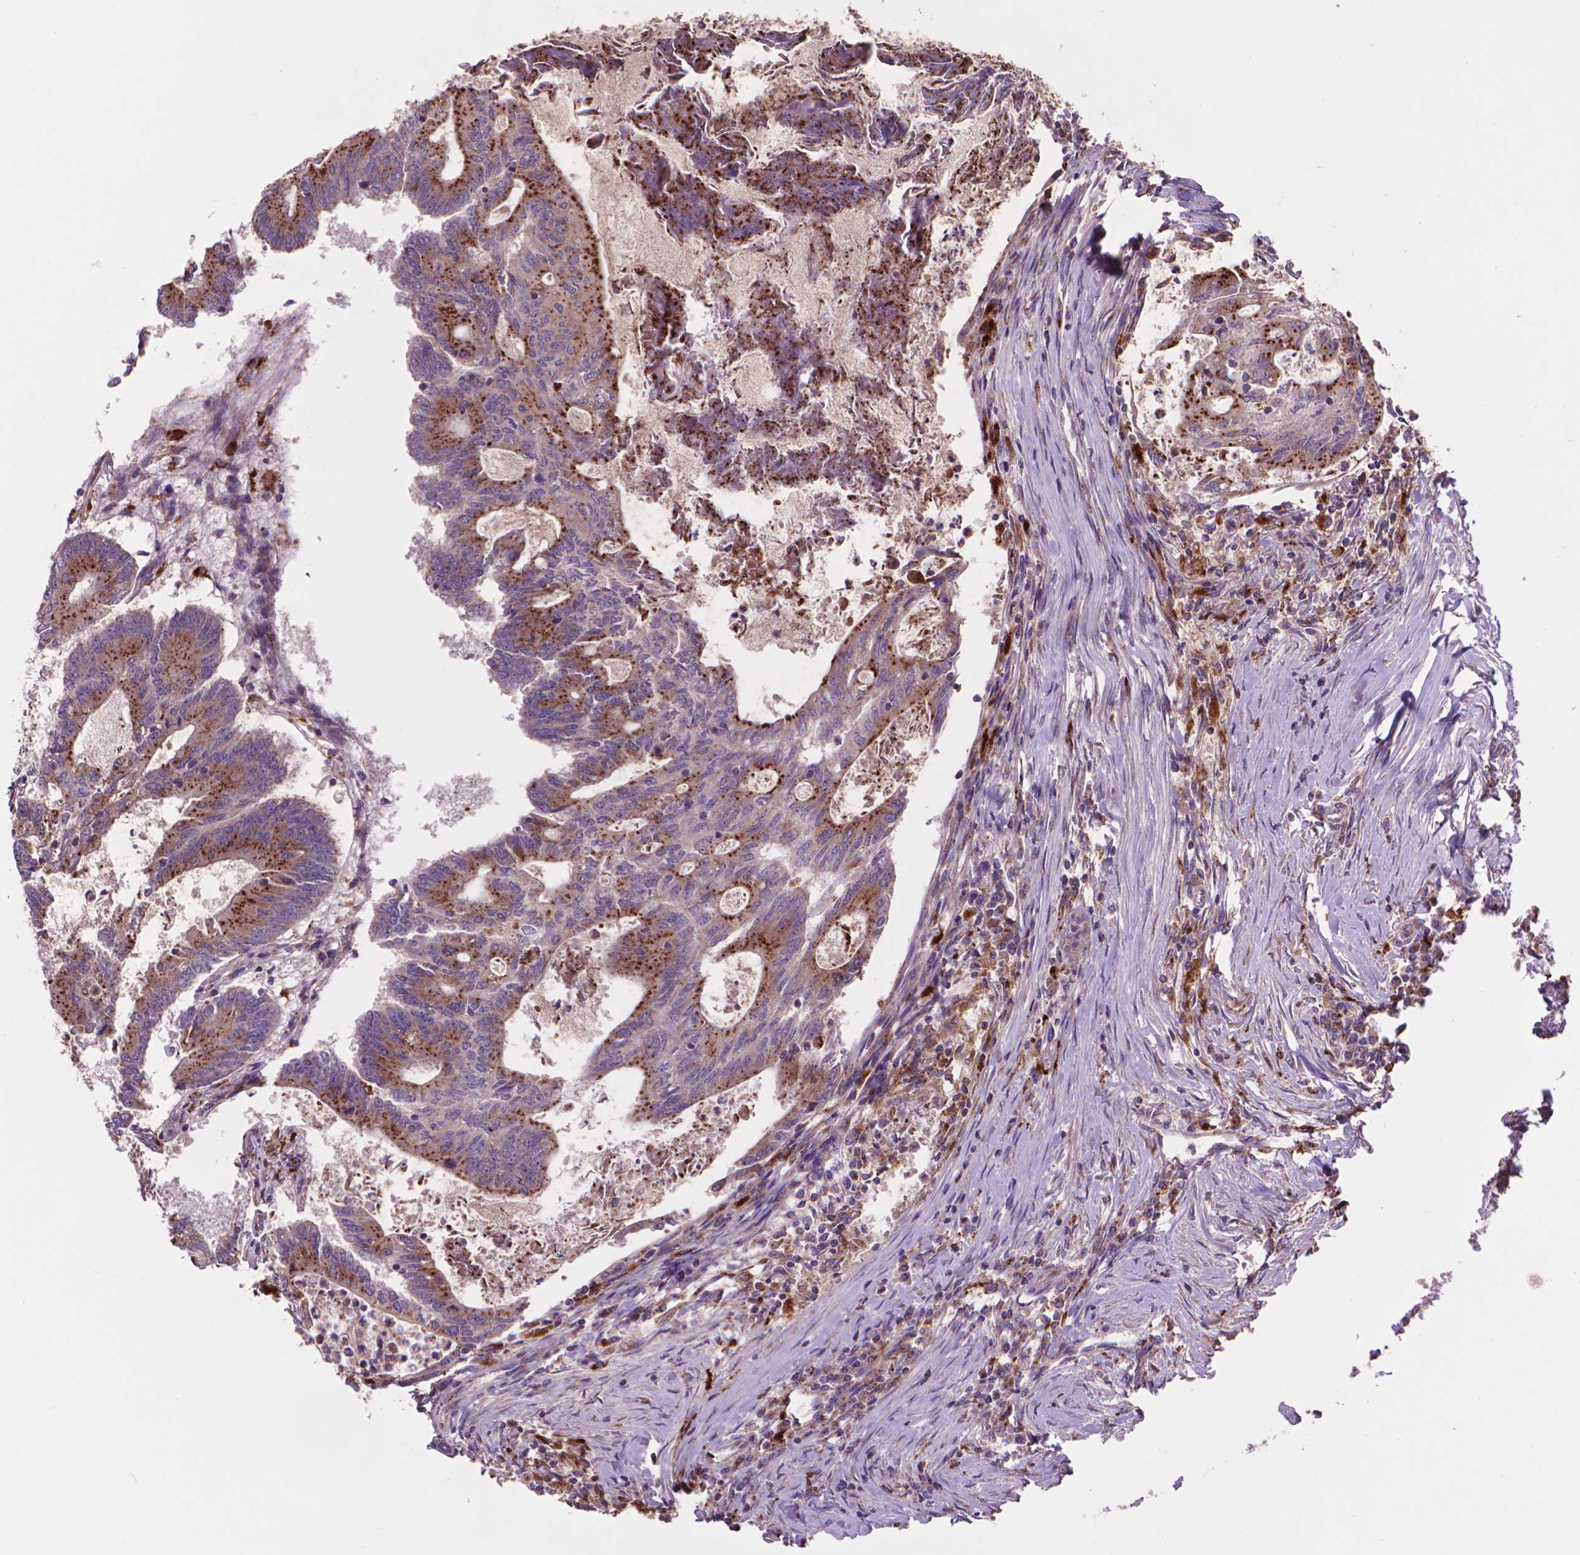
{"staining": {"intensity": "strong", "quantity": ">75%", "location": "cytoplasmic/membranous"}, "tissue": "colorectal cancer", "cell_type": "Tumor cells", "image_type": "cancer", "snomed": [{"axis": "morphology", "description": "Adenocarcinoma, NOS"}, {"axis": "topography", "description": "Colon"}], "caption": "Tumor cells show high levels of strong cytoplasmic/membranous staining in about >75% of cells in colorectal cancer (adenocarcinoma).", "gene": "GLB1", "patient": {"sex": "female", "age": 70}}